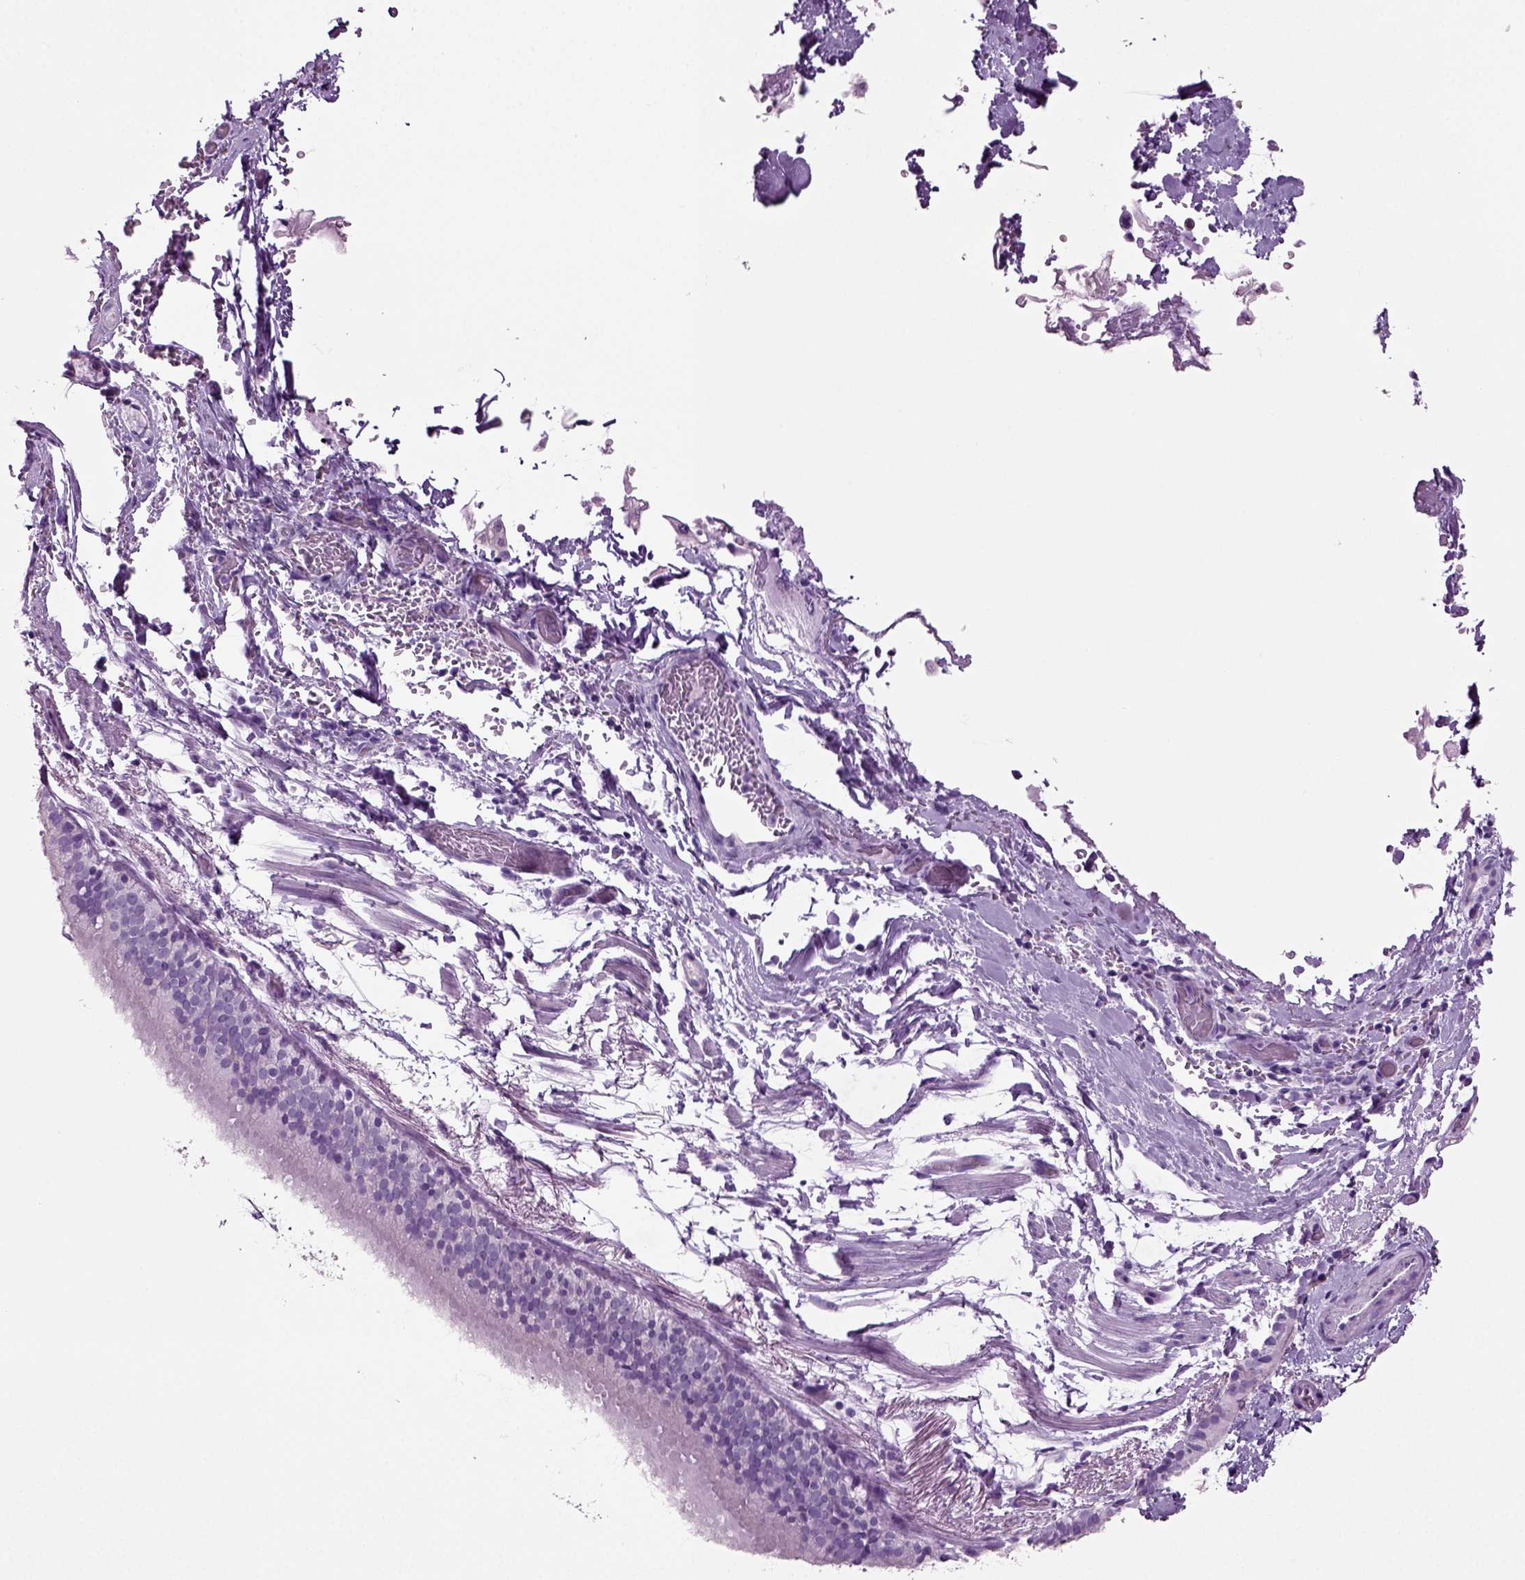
{"staining": {"intensity": "negative", "quantity": "none", "location": "none"}, "tissue": "bronchus", "cell_type": "Respiratory epithelial cells", "image_type": "normal", "snomed": [{"axis": "morphology", "description": "Normal tissue, NOS"}, {"axis": "morphology", "description": "Squamous cell carcinoma, NOS"}, {"axis": "topography", "description": "Bronchus"}, {"axis": "topography", "description": "Lung"}], "caption": "DAB immunohistochemical staining of normal bronchus exhibits no significant positivity in respiratory epithelial cells. (Stains: DAB IHC with hematoxylin counter stain, Microscopy: brightfield microscopy at high magnification).", "gene": "CD109", "patient": {"sex": "male", "age": 69}}